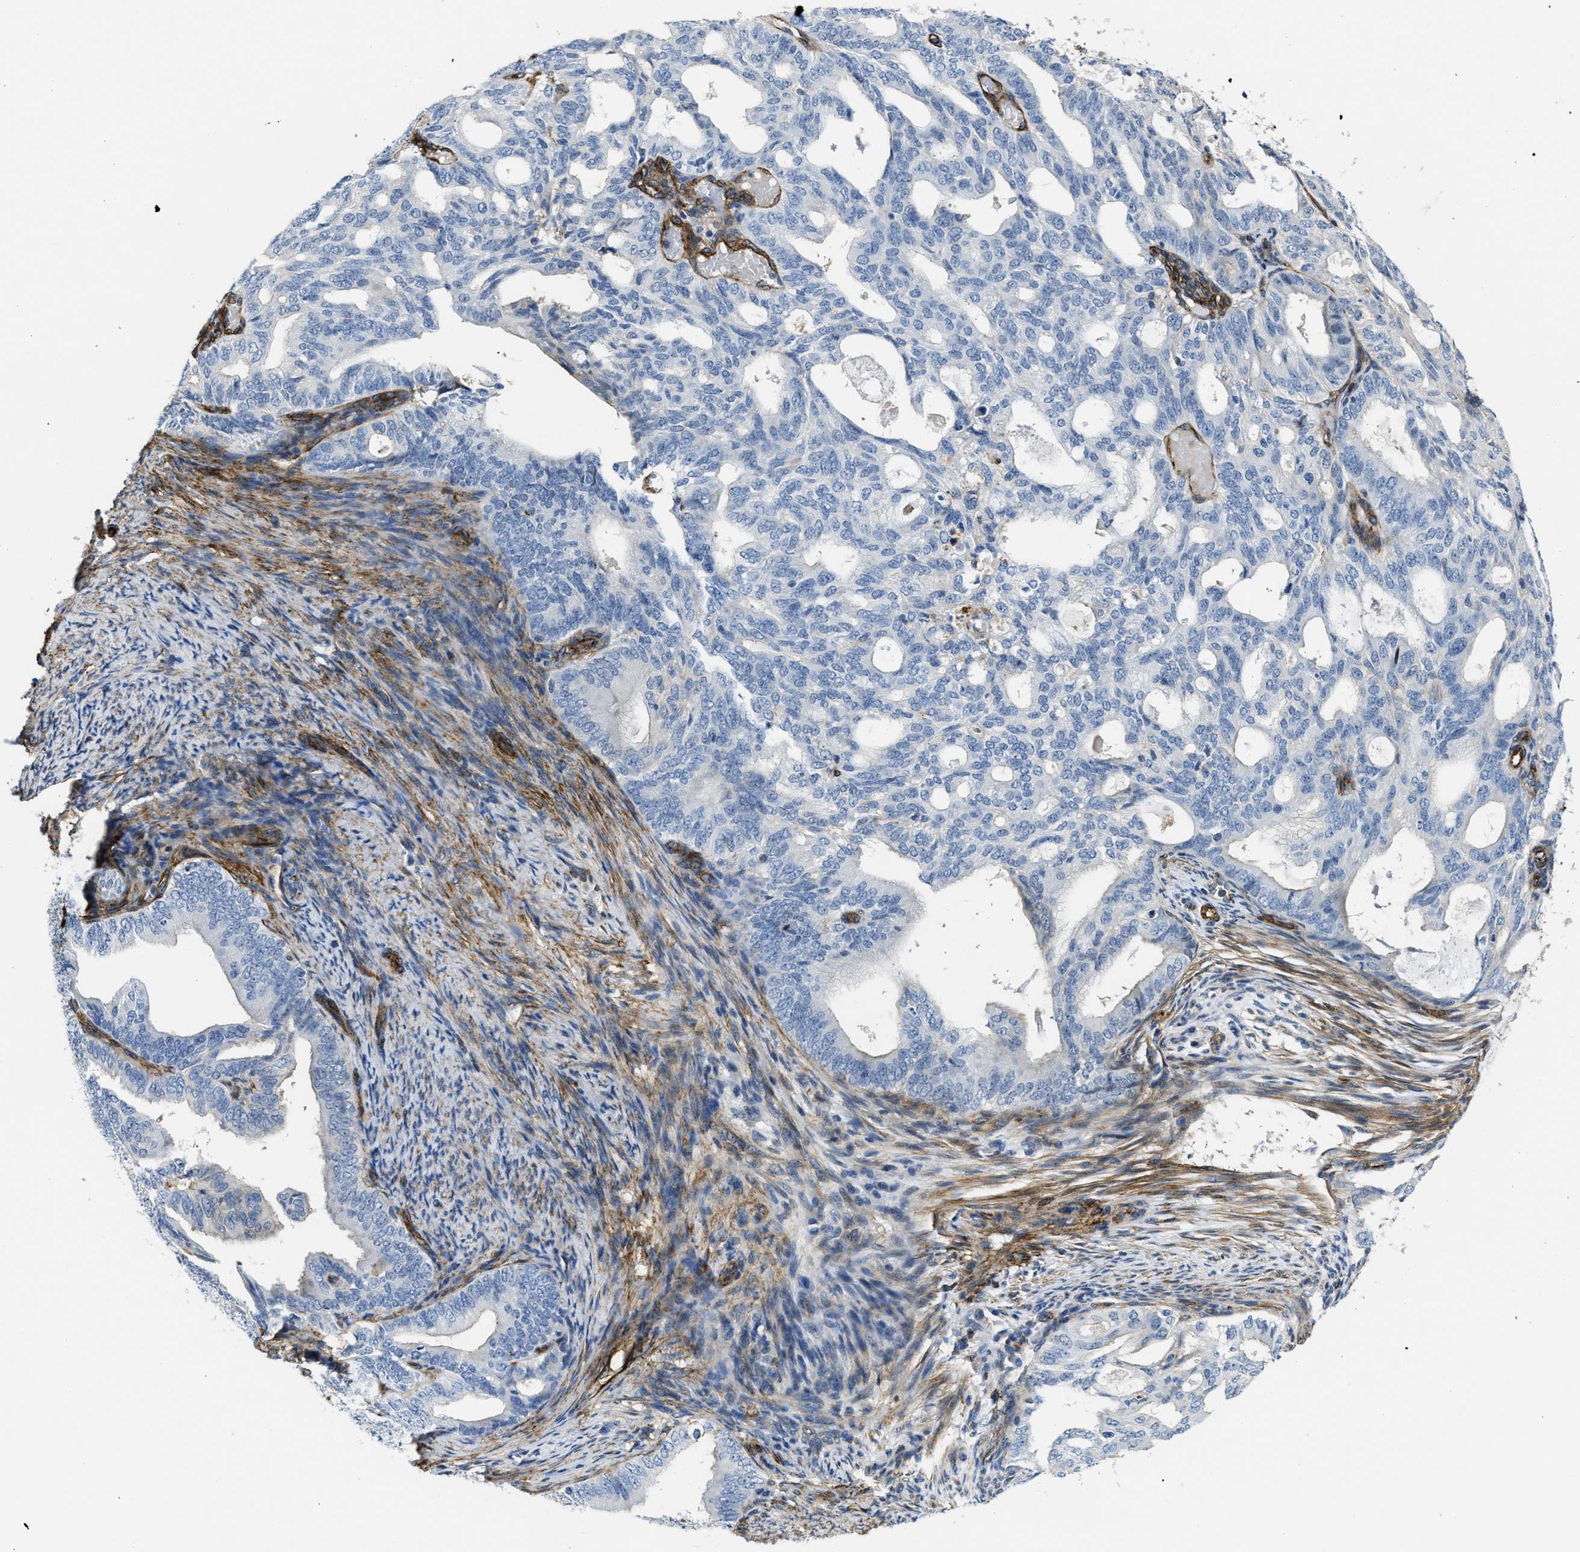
{"staining": {"intensity": "negative", "quantity": "none", "location": "none"}, "tissue": "endometrial cancer", "cell_type": "Tumor cells", "image_type": "cancer", "snomed": [{"axis": "morphology", "description": "Adenocarcinoma, NOS"}, {"axis": "topography", "description": "Endometrium"}], "caption": "Tumor cells are negative for protein expression in human endometrial cancer (adenocarcinoma).", "gene": "NAB1", "patient": {"sex": "female", "age": 58}}